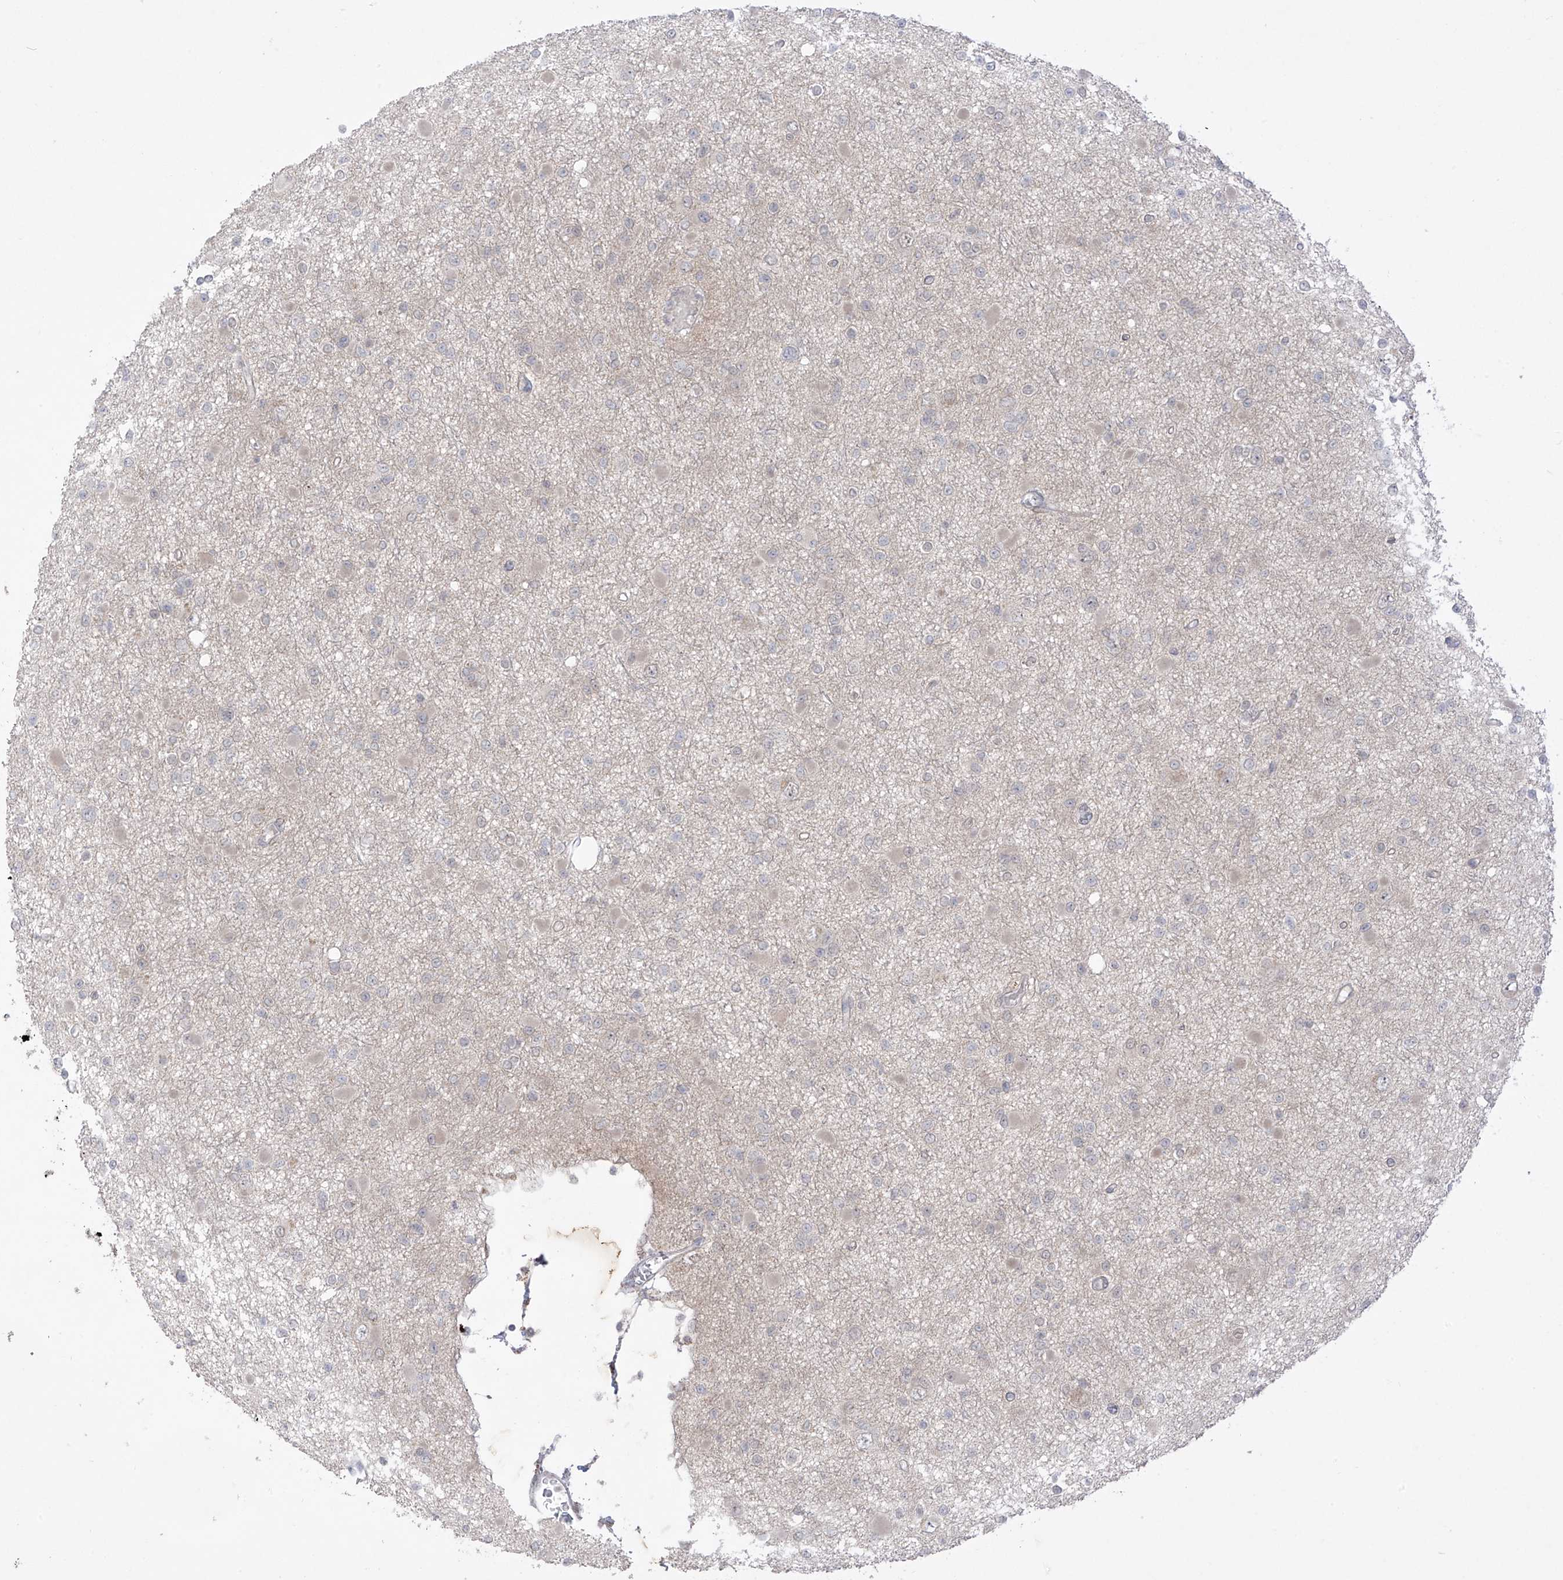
{"staining": {"intensity": "negative", "quantity": "none", "location": "none"}, "tissue": "glioma", "cell_type": "Tumor cells", "image_type": "cancer", "snomed": [{"axis": "morphology", "description": "Glioma, malignant, Low grade"}, {"axis": "topography", "description": "Brain"}], "caption": "Photomicrograph shows no significant protein expression in tumor cells of malignant glioma (low-grade).", "gene": "OGT", "patient": {"sex": "female", "age": 22}}